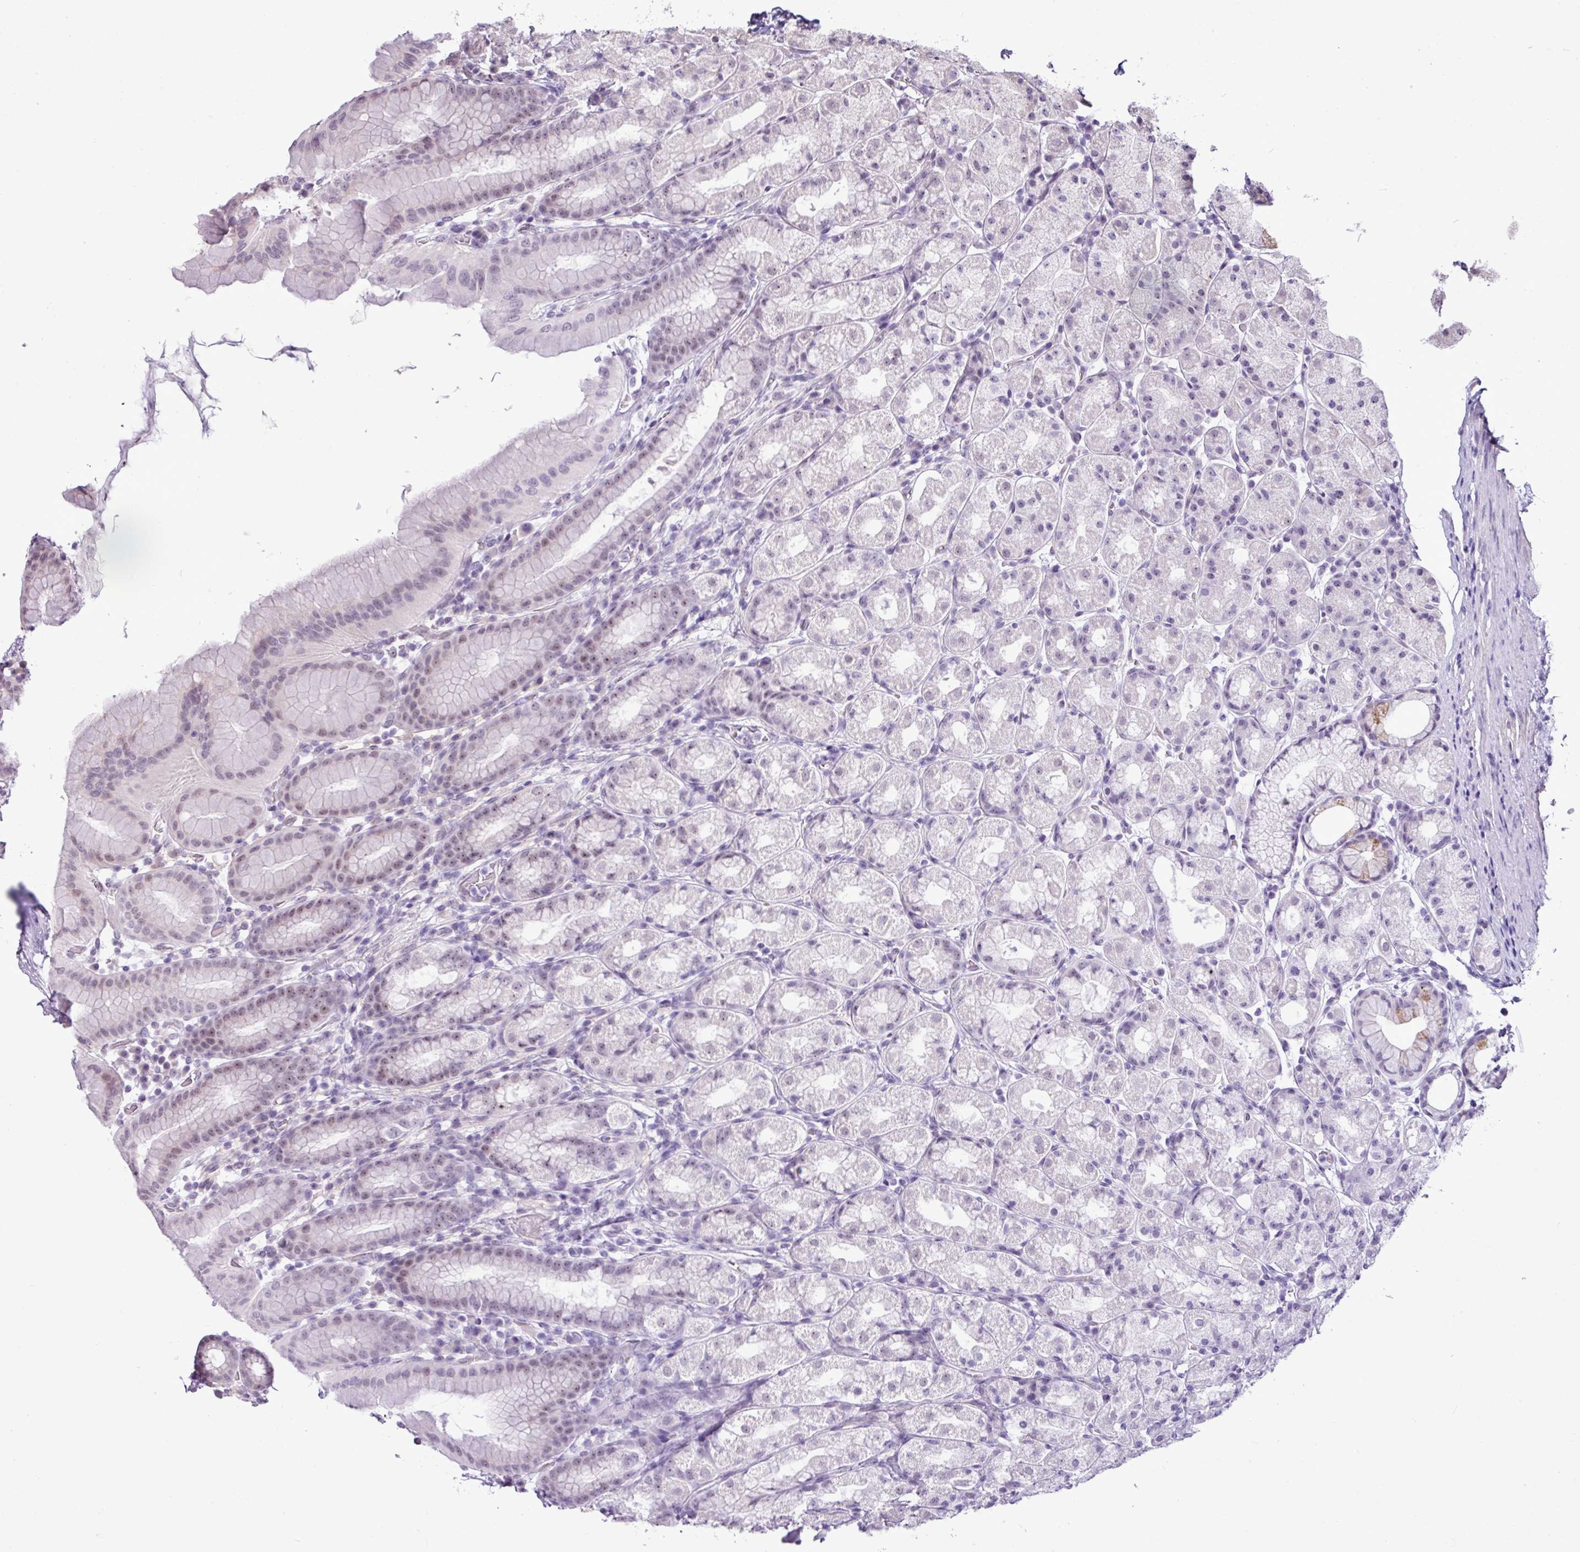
{"staining": {"intensity": "moderate", "quantity": "<25%", "location": "cytoplasmic/membranous,nuclear"}, "tissue": "stomach", "cell_type": "Glandular cells", "image_type": "normal", "snomed": [{"axis": "morphology", "description": "Normal tissue, NOS"}, {"axis": "topography", "description": "Stomach, upper"}, {"axis": "topography", "description": "Stomach"}], "caption": "Stomach was stained to show a protein in brown. There is low levels of moderate cytoplasmic/membranous,nuclear positivity in about <25% of glandular cells. The staining was performed using DAB to visualize the protein expression in brown, while the nuclei were stained in blue with hematoxylin (Magnification: 20x).", "gene": "UTP18", "patient": {"sex": "male", "age": 68}}